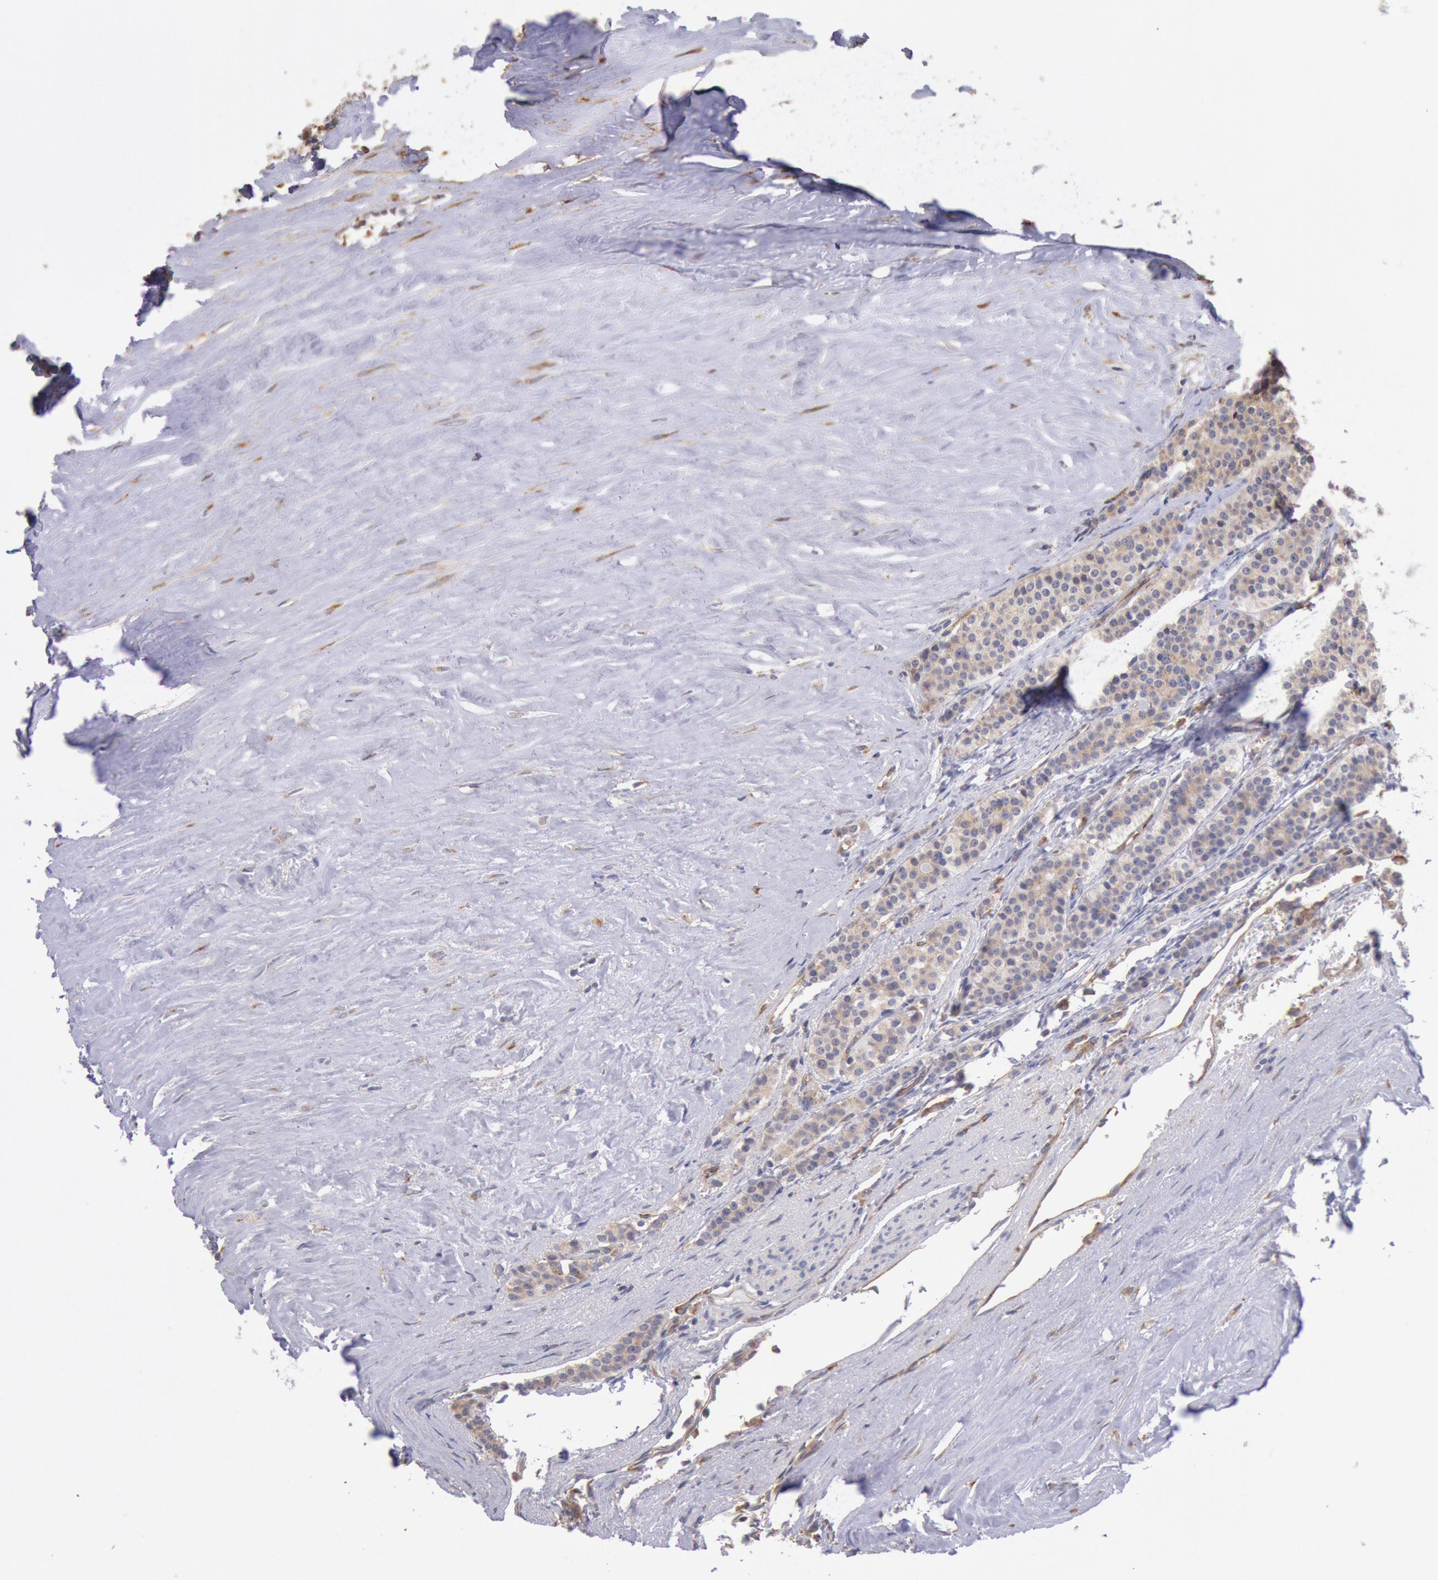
{"staining": {"intensity": "weak", "quantity": ">75%", "location": "cytoplasmic/membranous"}, "tissue": "carcinoid", "cell_type": "Tumor cells", "image_type": "cancer", "snomed": [{"axis": "morphology", "description": "Carcinoid, malignant, NOS"}, {"axis": "topography", "description": "Small intestine"}], "caption": "Immunohistochemistry of human carcinoid demonstrates low levels of weak cytoplasmic/membranous positivity in approximately >75% of tumor cells. (IHC, brightfield microscopy, high magnification).", "gene": "DRG1", "patient": {"sex": "male", "age": 63}}